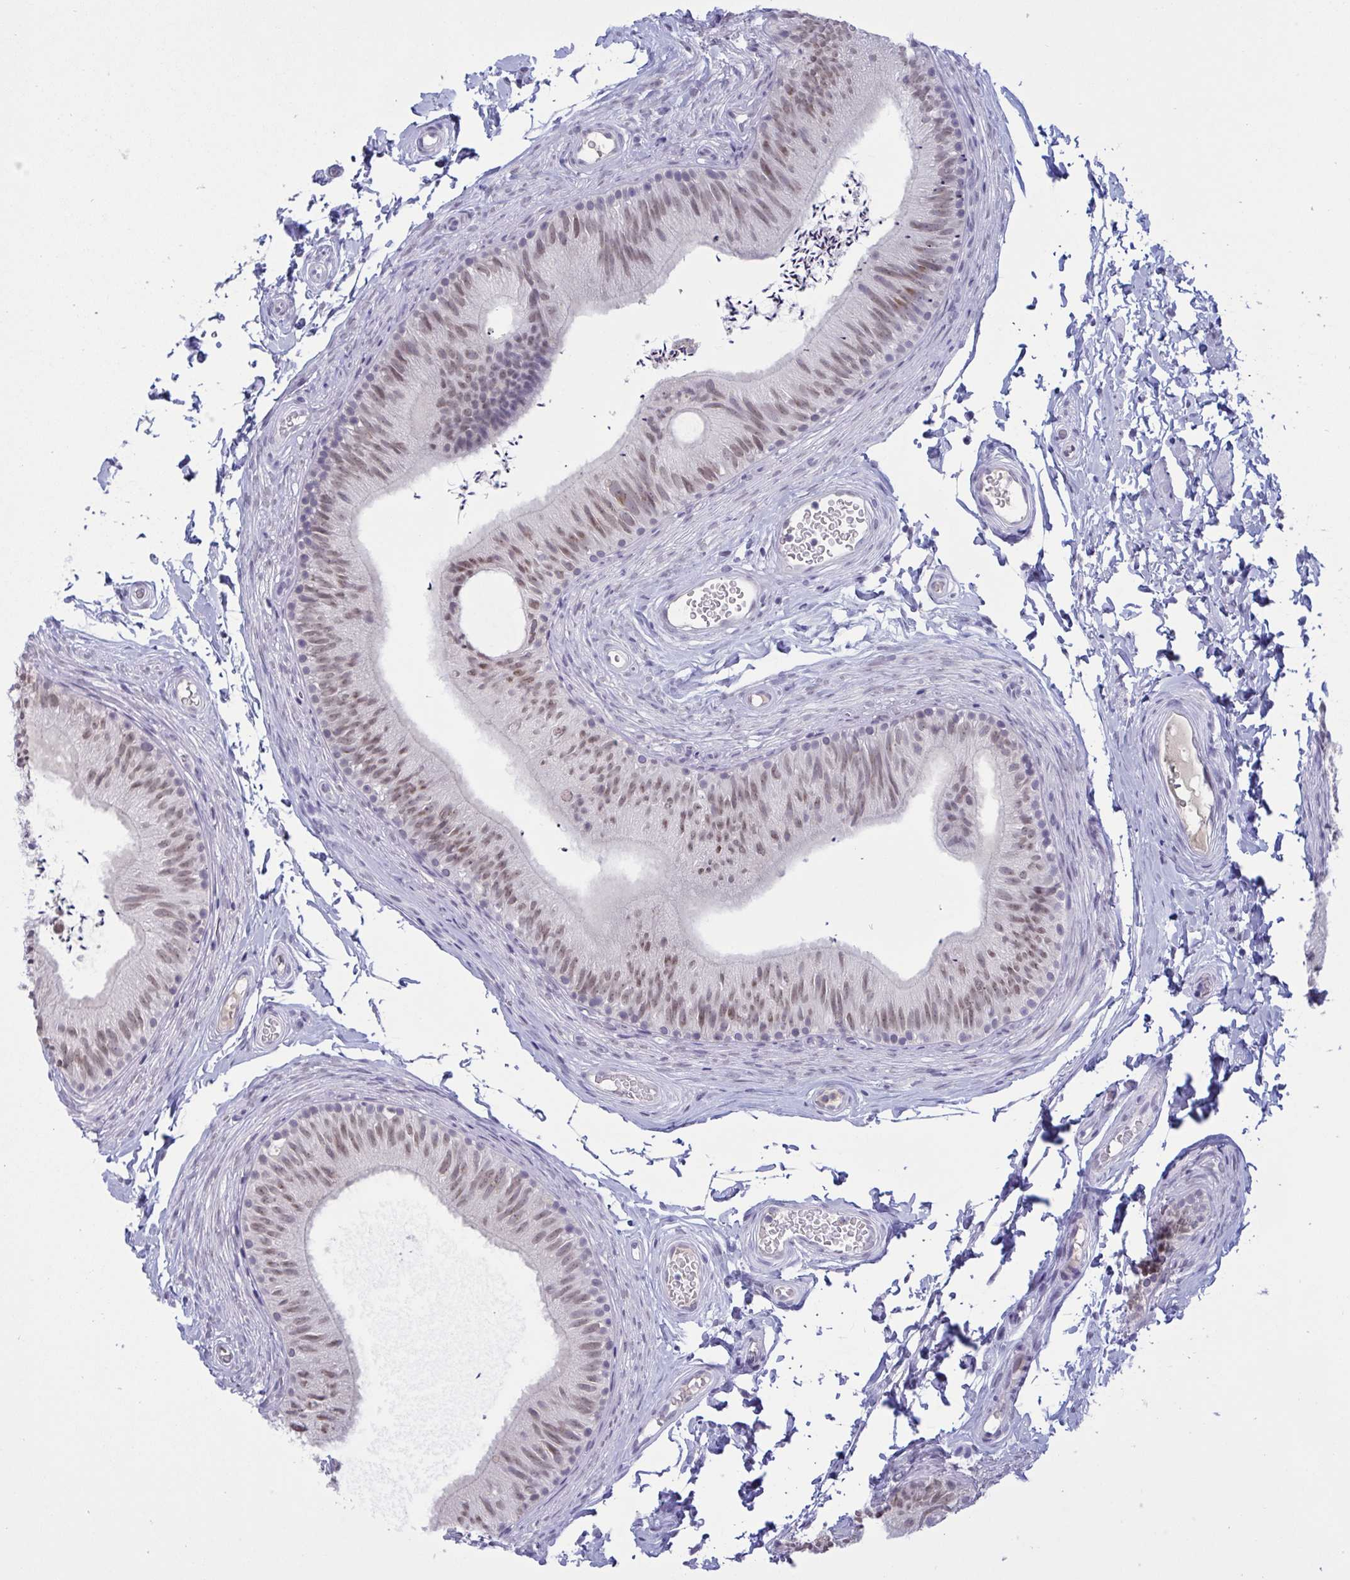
{"staining": {"intensity": "moderate", "quantity": "25%-75%", "location": "nuclear"}, "tissue": "epididymis", "cell_type": "Glandular cells", "image_type": "normal", "snomed": [{"axis": "morphology", "description": "Normal tissue, NOS"}, {"axis": "topography", "description": "Epididymis, spermatic cord, NOS"}, {"axis": "topography", "description": "Epididymis"}, {"axis": "topography", "description": "Peripheral nerve tissue"}], "caption": "Glandular cells display moderate nuclear expression in about 25%-75% of cells in normal epididymis.", "gene": "SERPINB13", "patient": {"sex": "male", "age": 29}}